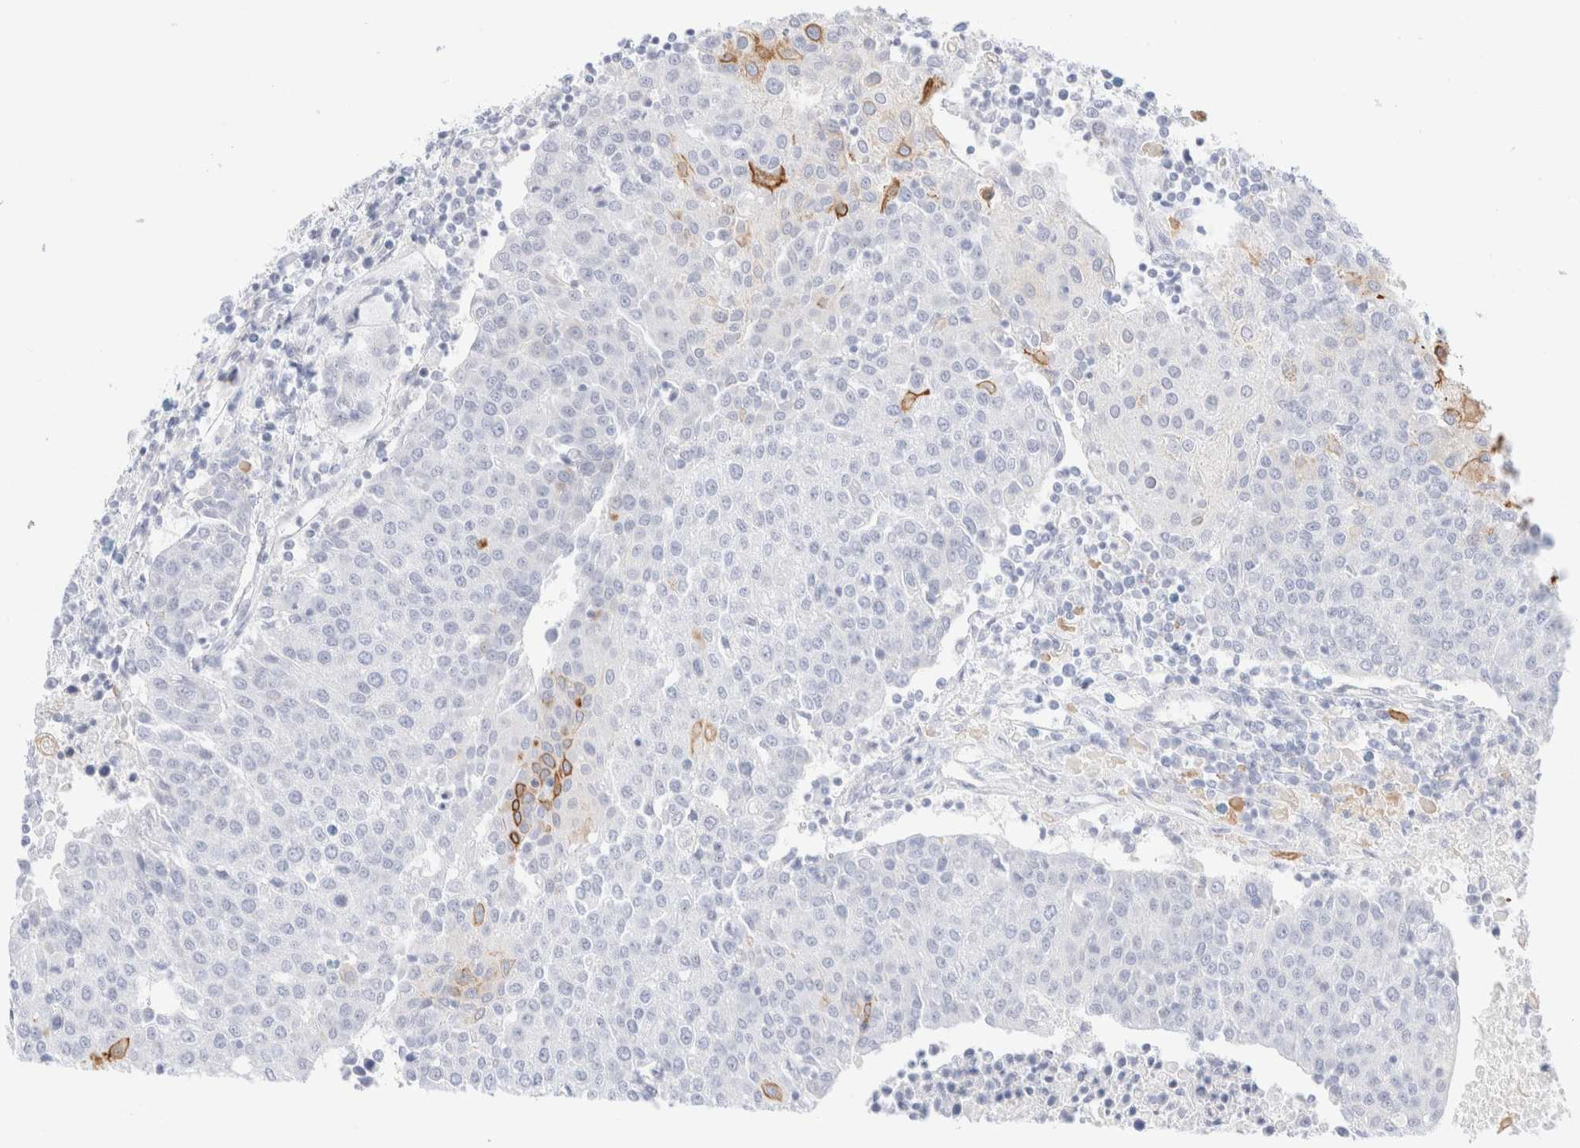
{"staining": {"intensity": "moderate", "quantity": "<25%", "location": "cytoplasmic/membranous"}, "tissue": "urothelial cancer", "cell_type": "Tumor cells", "image_type": "cancer", "snomed": [{"axis": "morphology", "description": "Urothelial carcinoma, High grade"}, {"axis": "topography", "description": "Urinary bladder"}], "caption": "A brown stain labels moderate cytoplasmic/membranous positivity of a protein in urothelial carcinoma (high-grade) tumor cells. Immunohistochemistry (ihc) stains the protein of interest in brown and the nuclei are stained blue.", "gene": "KRT15", "patient": {"sex": "female", "age": 85}}